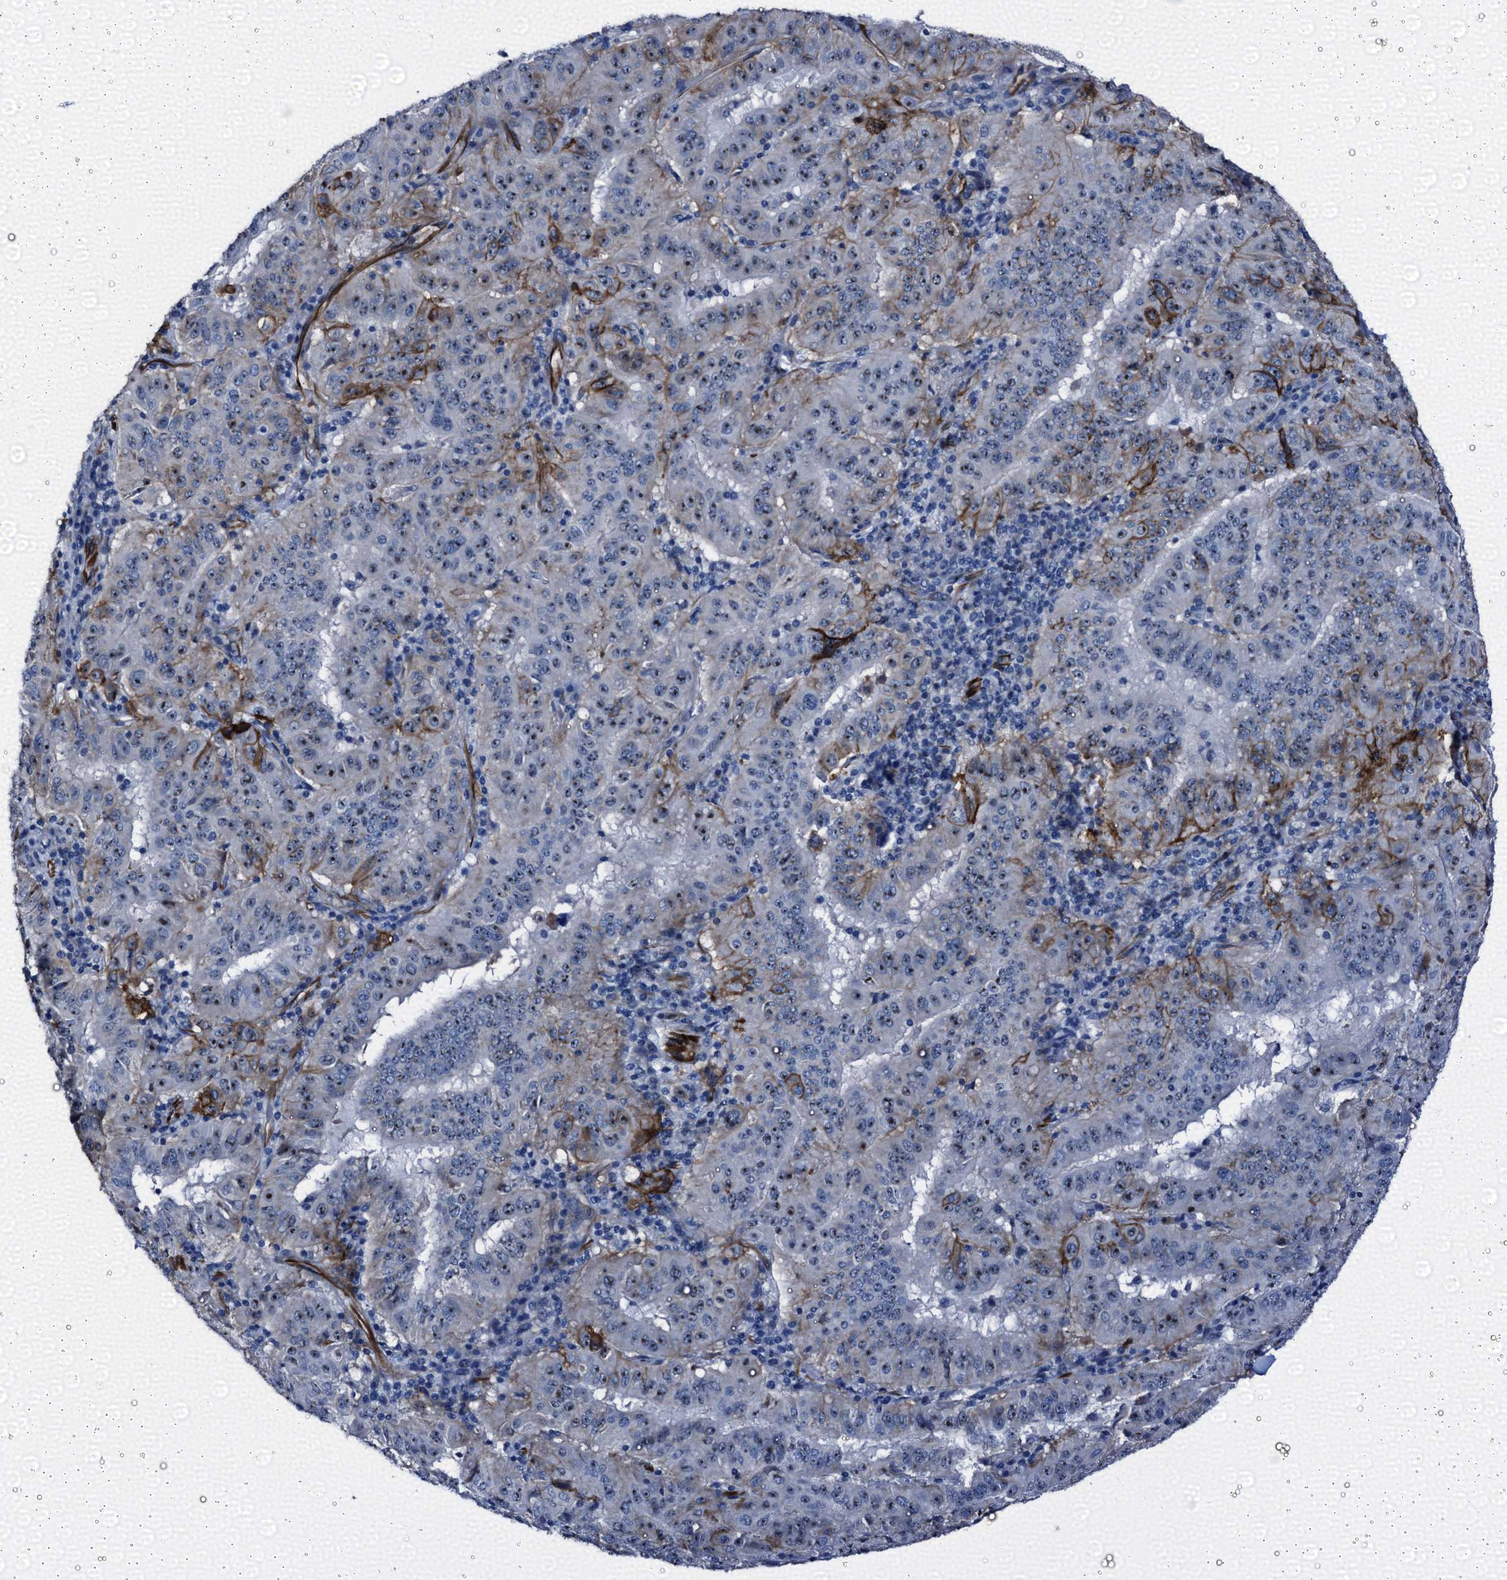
{"staining": {"intensity": "moderate", "quantity": "25%-75%", "location": "nuclear"}, "tissue": "pancreatic cancer", "cell_type": "Tumor cells", "image_type": "cancer", "snomed": [{"axis": "morphology", "description": "Adenocarcinoma, NOS"}, {"axis": "topography", "description": "Pancreas"}], "caption": "This image demonstrates pancreatic adenocarcinoma stained with immunohistochemistry to label a protein in brown. The nuclear of tumor cells show moderate positivity for the protein. Nuclei are counter-stained blue.", "gene": "EMG1", "patient": {"sex": "male", "age": 63}}